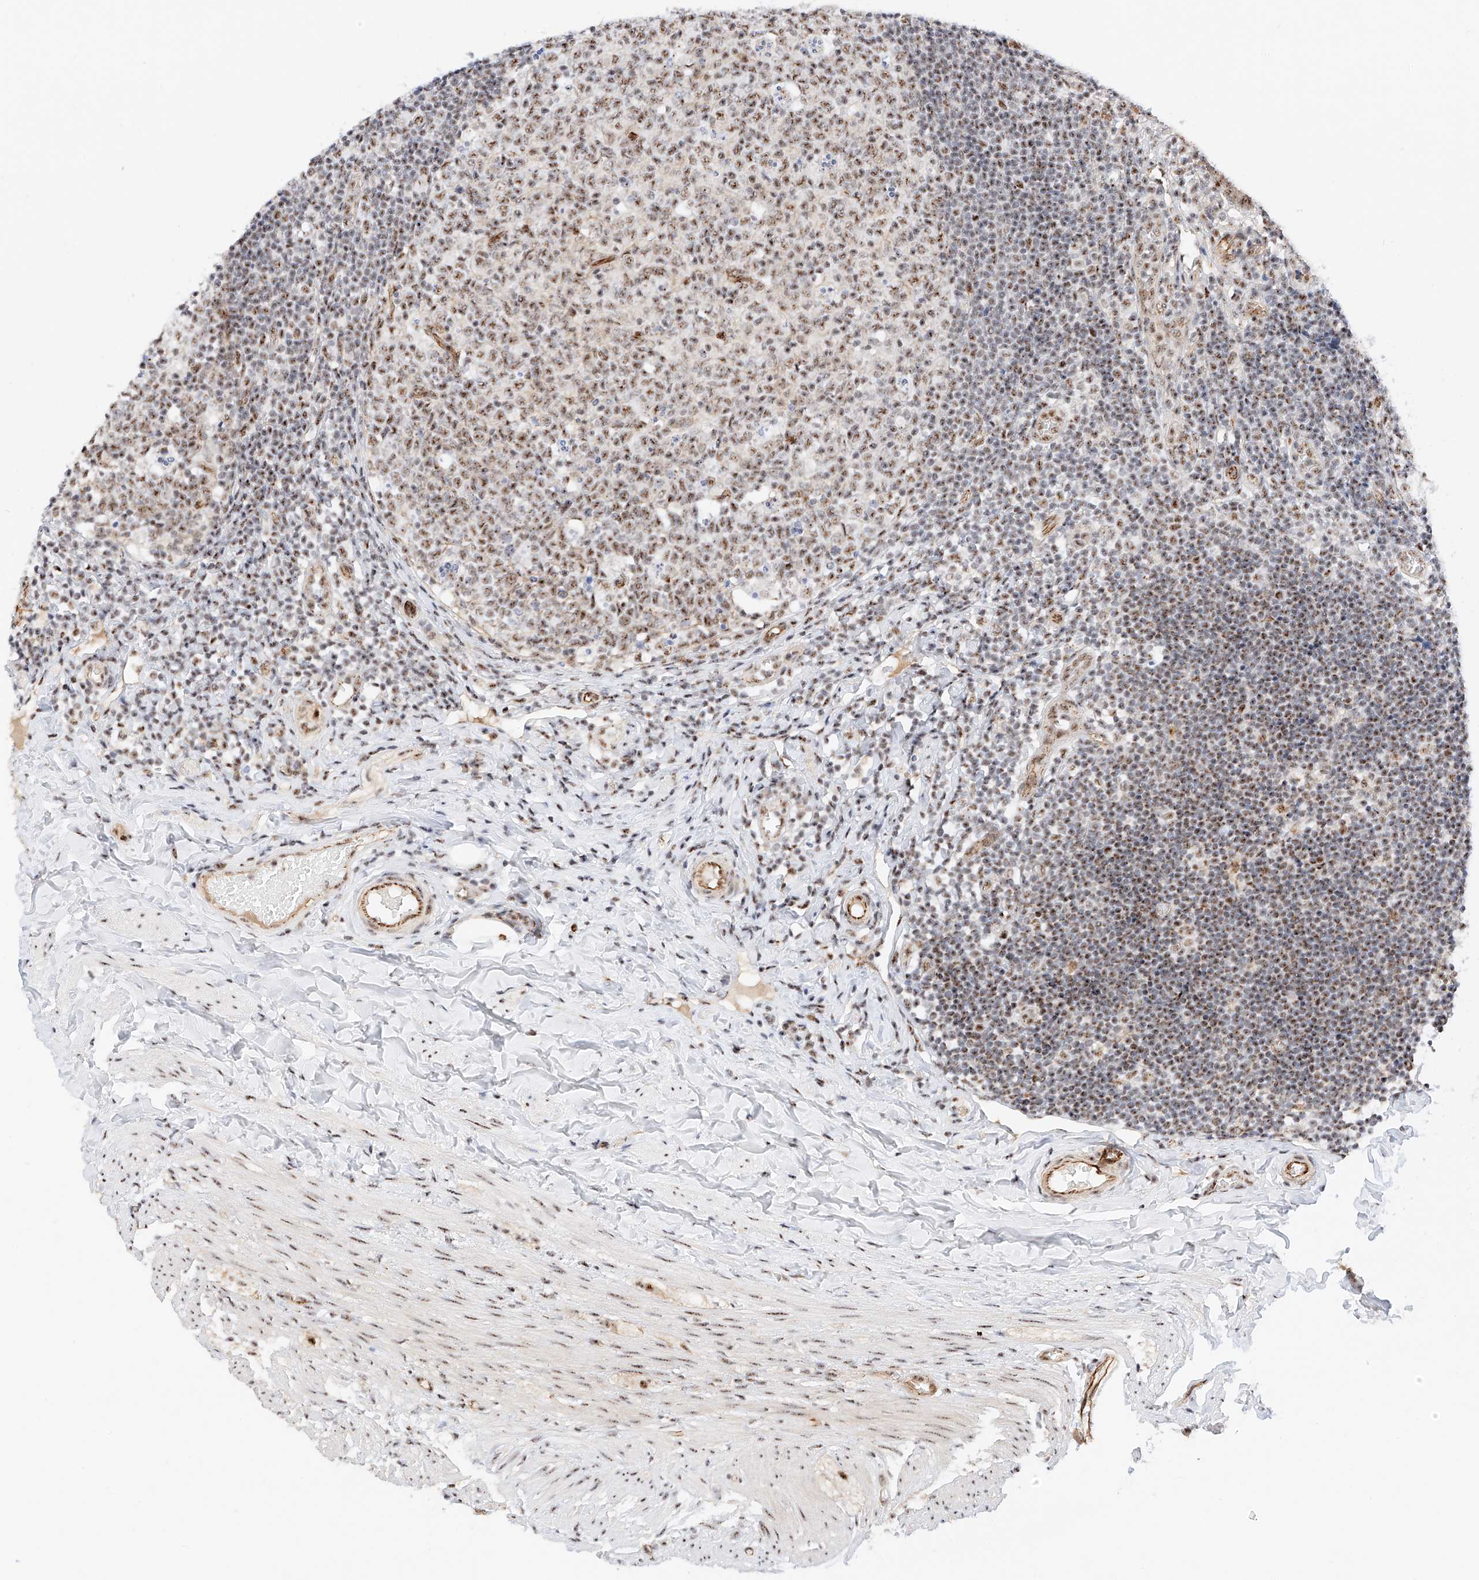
{"staining": {"intensity": "moderate", "quantity": ">75%", "location": "cytoplasmic/membranous,nuclear"}, "tissue": "appendix", "cell_type": "Glandular cells", "image_type": "normal", "snomed": [{"axis": "morphology", "description": "Normal tissue, NOS"}, {"axis": "topography", "description": "Appendix"}], "caption": "This micrograph displays immunohistochemistry (IHC) staining of normal appendix, with medium moderate cytoplasmic/membranous,nuclear positivity in about >75% of glandular cells.", "gene": "ATXN7L2", "patient": {"sex": "male", "age": 8}}